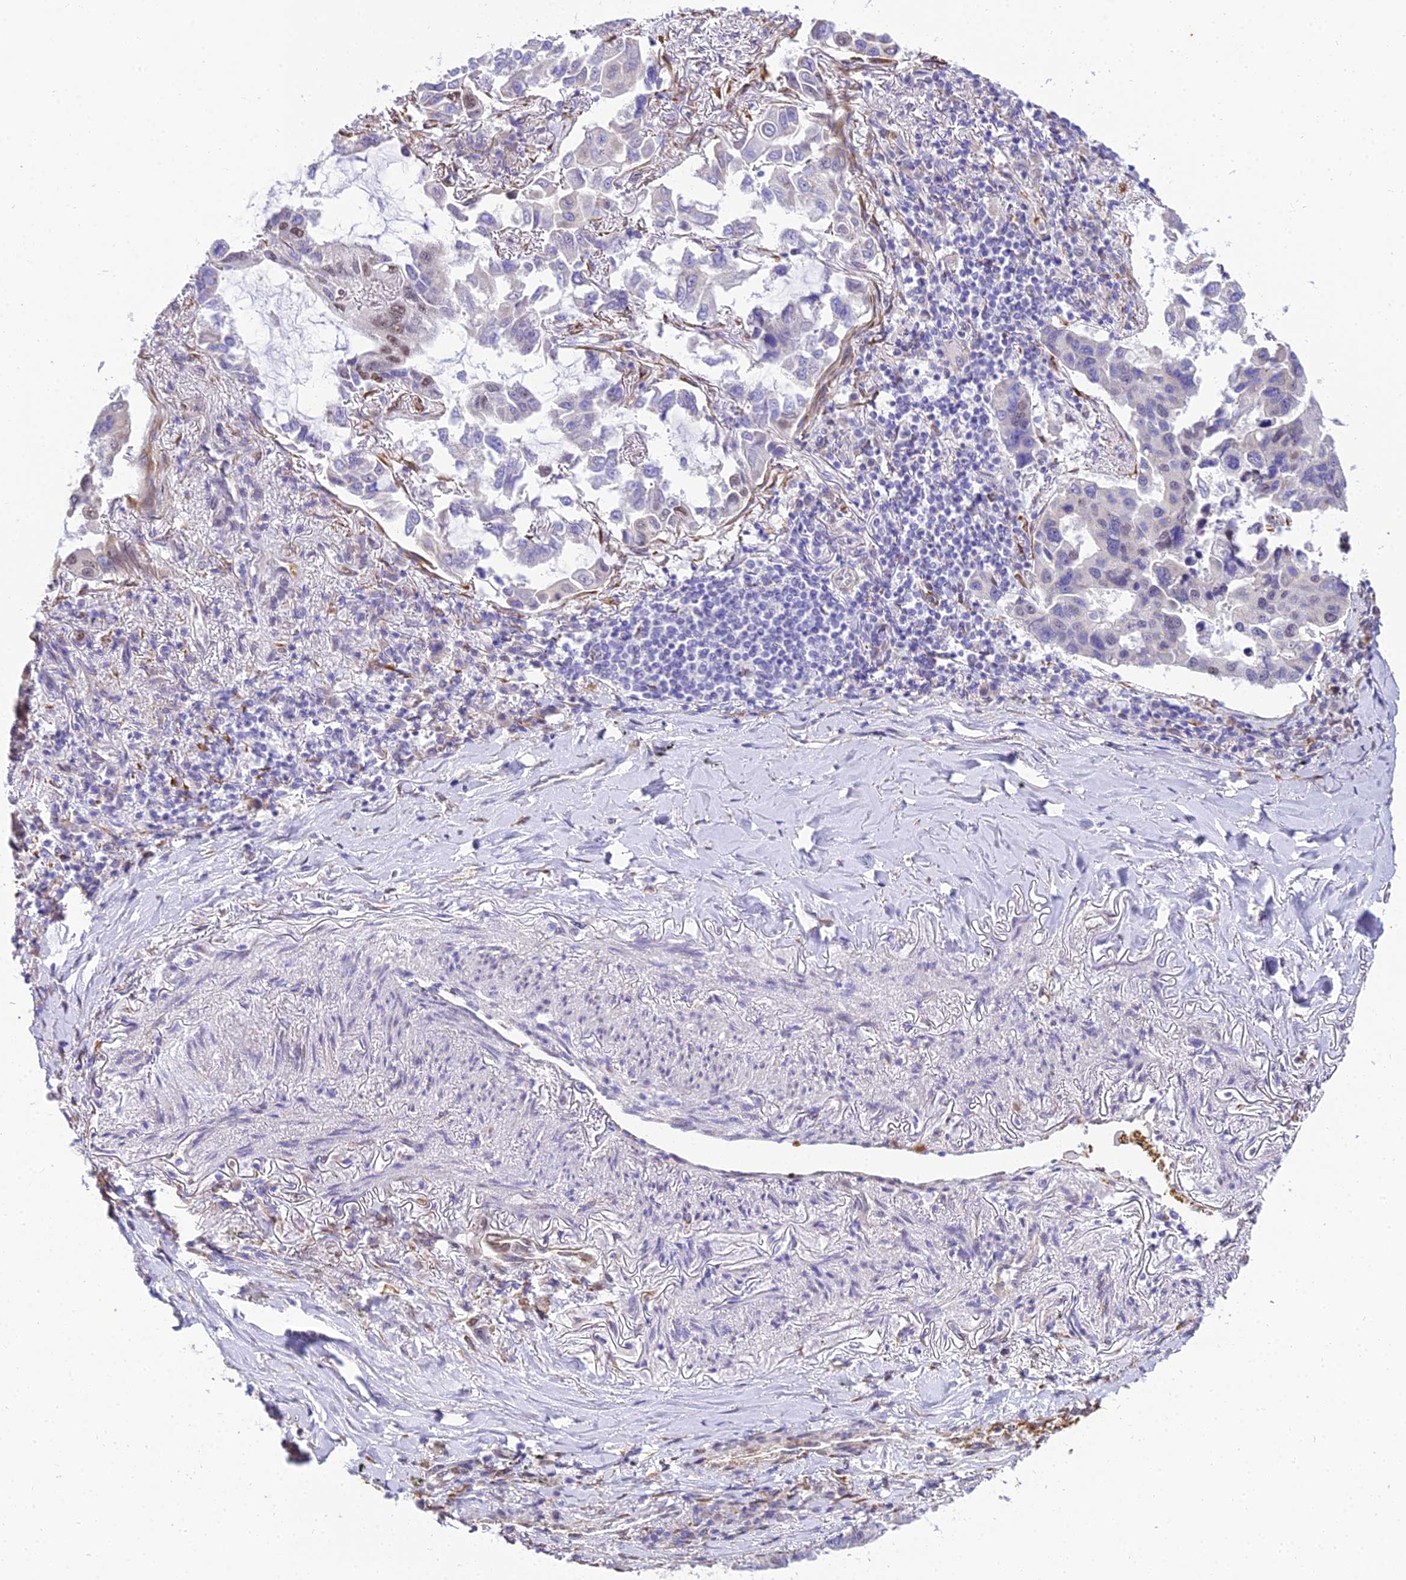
{"staining": {"intensity": "negative", "quantity": "none", "location": "none"}, "tissue": "lung cancer", "cell_type": "Tumor cells", "image_type": "cancer", "snomed": [{"axis": "morphology", "description": "Adenocarcinoma, NOS"}, {"axis": "topography", "description": "Lung"}], "caption": "Lung adenocarcinoma stained for a protein using IHC demonstrates no positivity tumor cells.", "gene": "BCL9", "patient": {"sex": "male", "age": 64}}